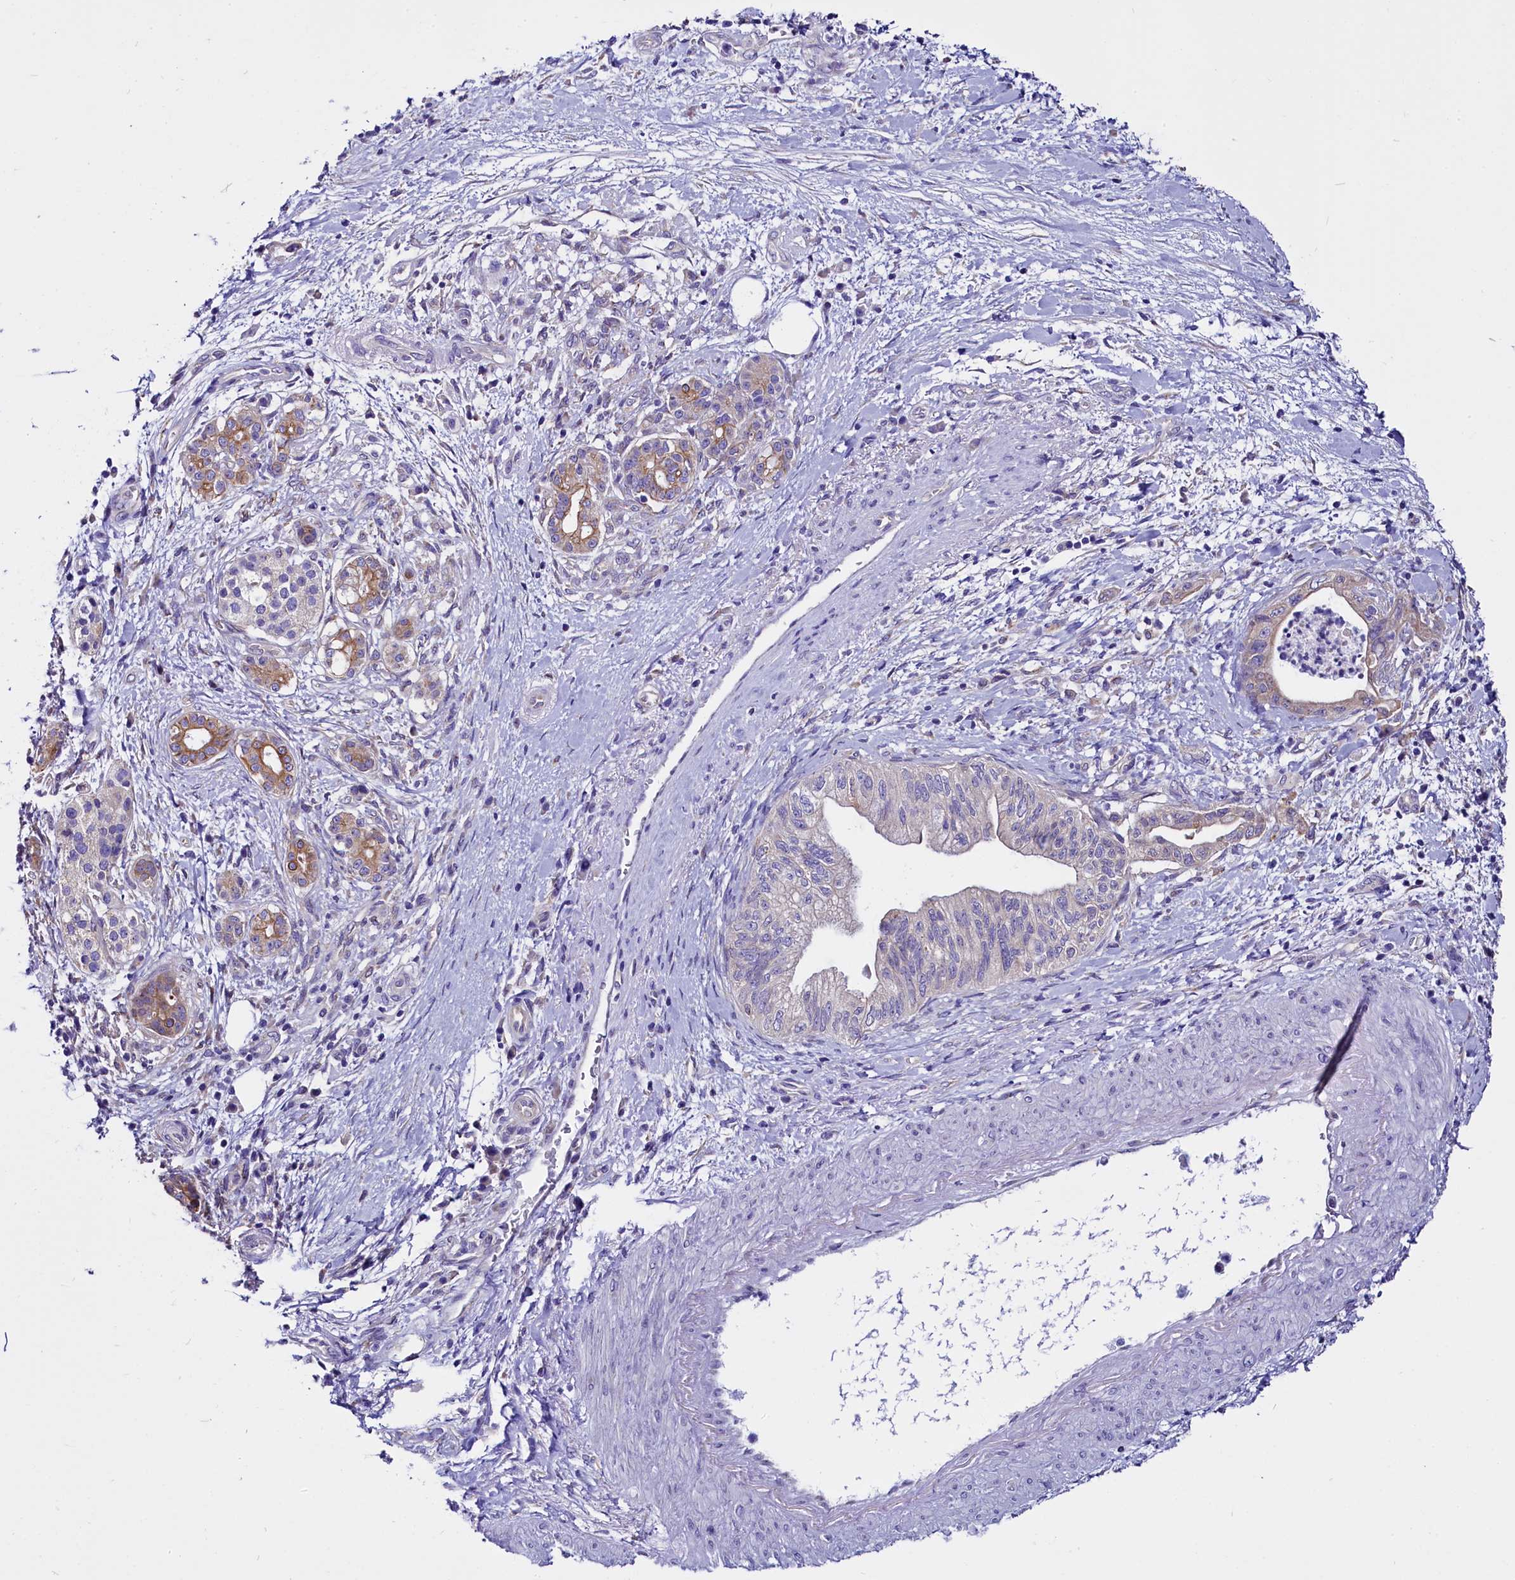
{"staining": {"intensity": "moderate", "quantity": "<25%", "location": "cytoplasmic/membranous"}, "tissue": "pancreatic cancer", "cell_type": "Tumor cells", "image_type": "cancer", "snomed": [{"axis": "morphology", "description": "Adenocarcinoma, NOS"}, {"axis": "topography", "description": "Pancreas"}], "caption": "Pancreatic cancer (adenocarcinoma) tissue displays moderate cytoplasmic/membranous positivity in about <25% of tumor cells, visualized by immunohistochemistry.", "gene": "CEP170", "patient": {"sex": "female", "age": 73}}